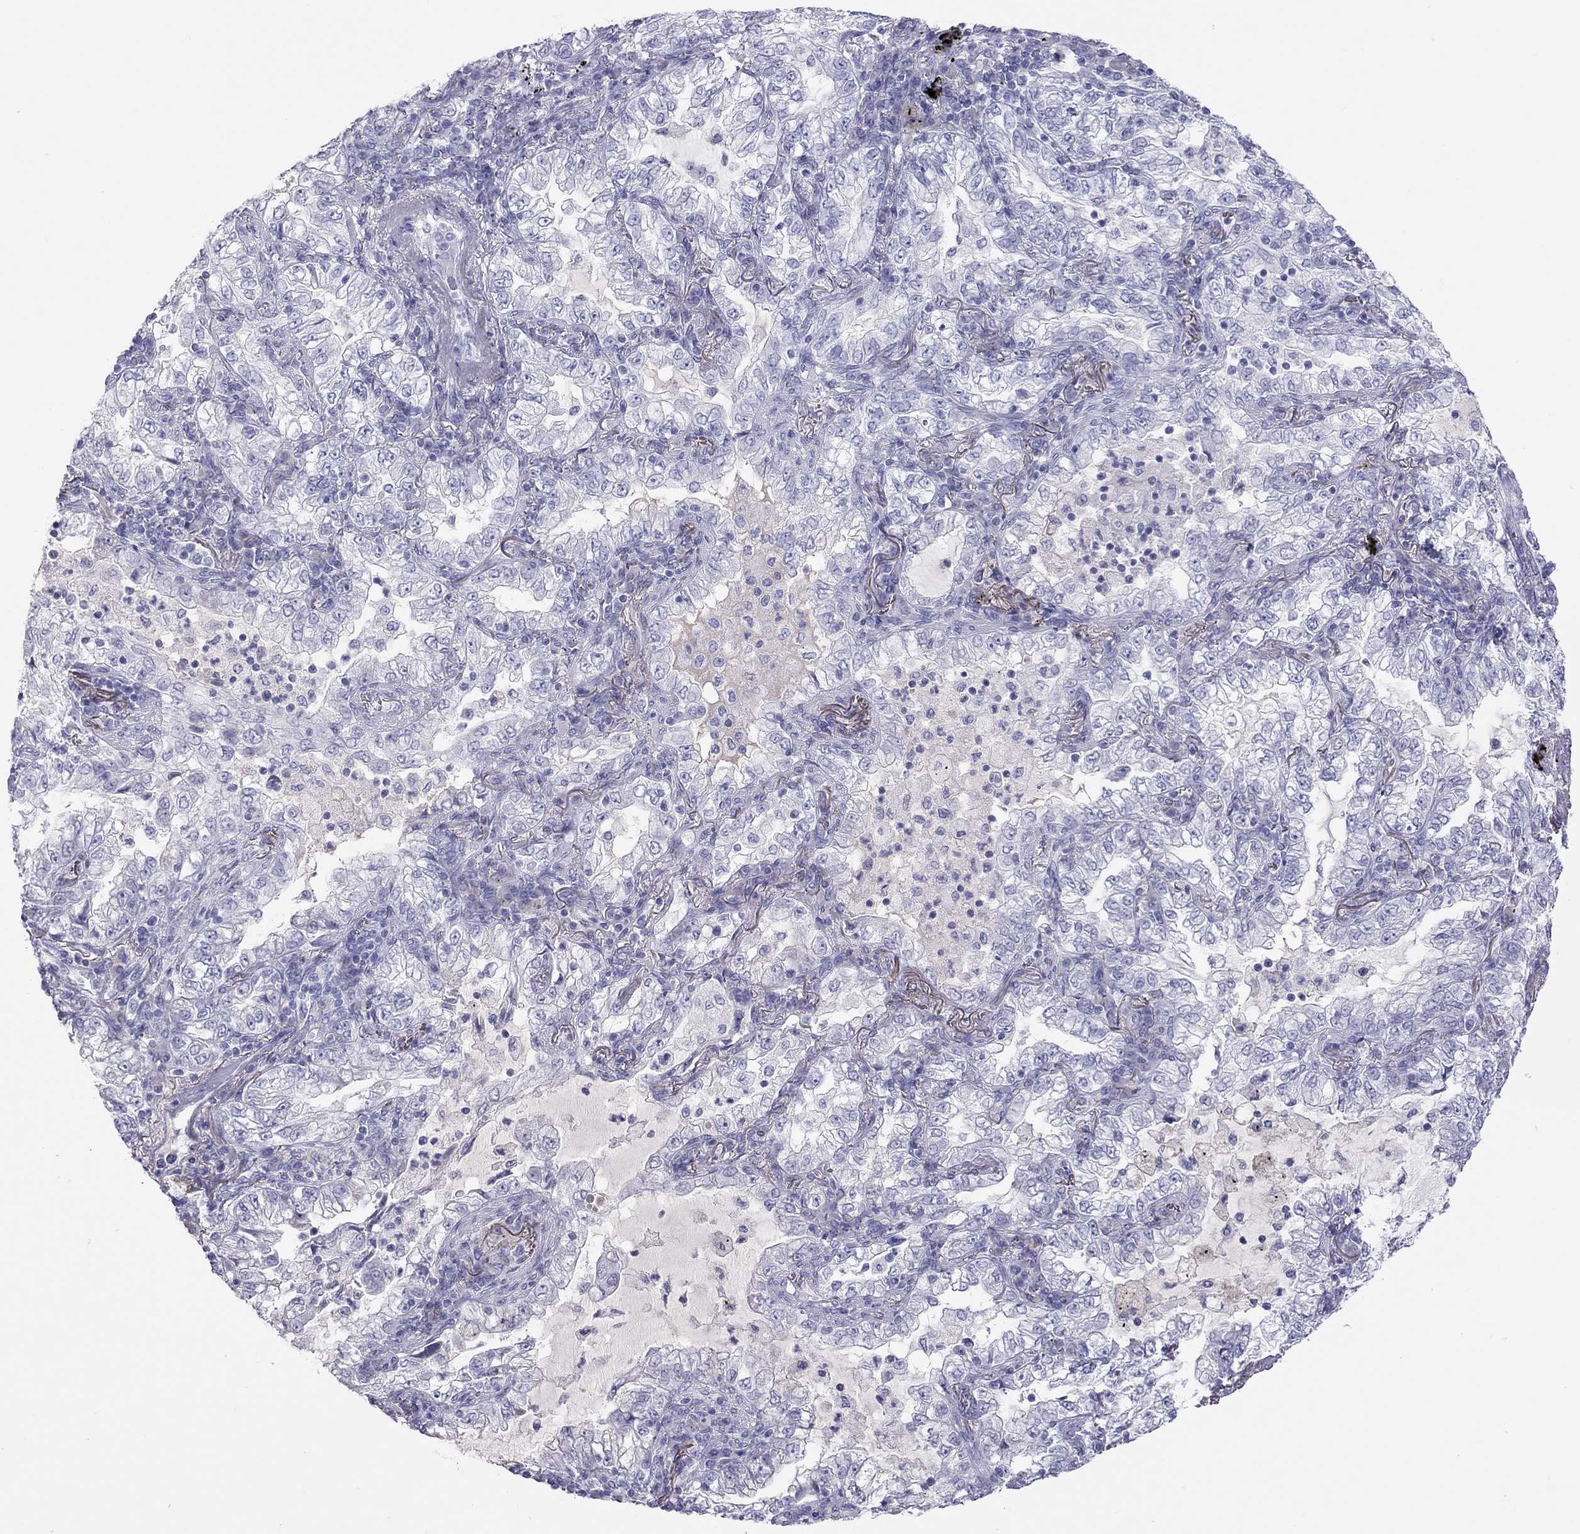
{"staining": {"intensity": "negative", "quantity": "none", "location": "none"}, "tissue": "lung cancer", "cell_type": "Tumor cells", "image_type": "cancer", "snomed": [{"axis": "morphology", "description": "Adenocarcinoma, NOS"}, {"axis": "topography", "description": "Lung"}], "caption": "Lung cancer stained for a protein using immunohistochemistry (IHC) displays no positivity tumor cells.", "gene": "STAG3", "patient": {"sex": "female", "age": 73}}